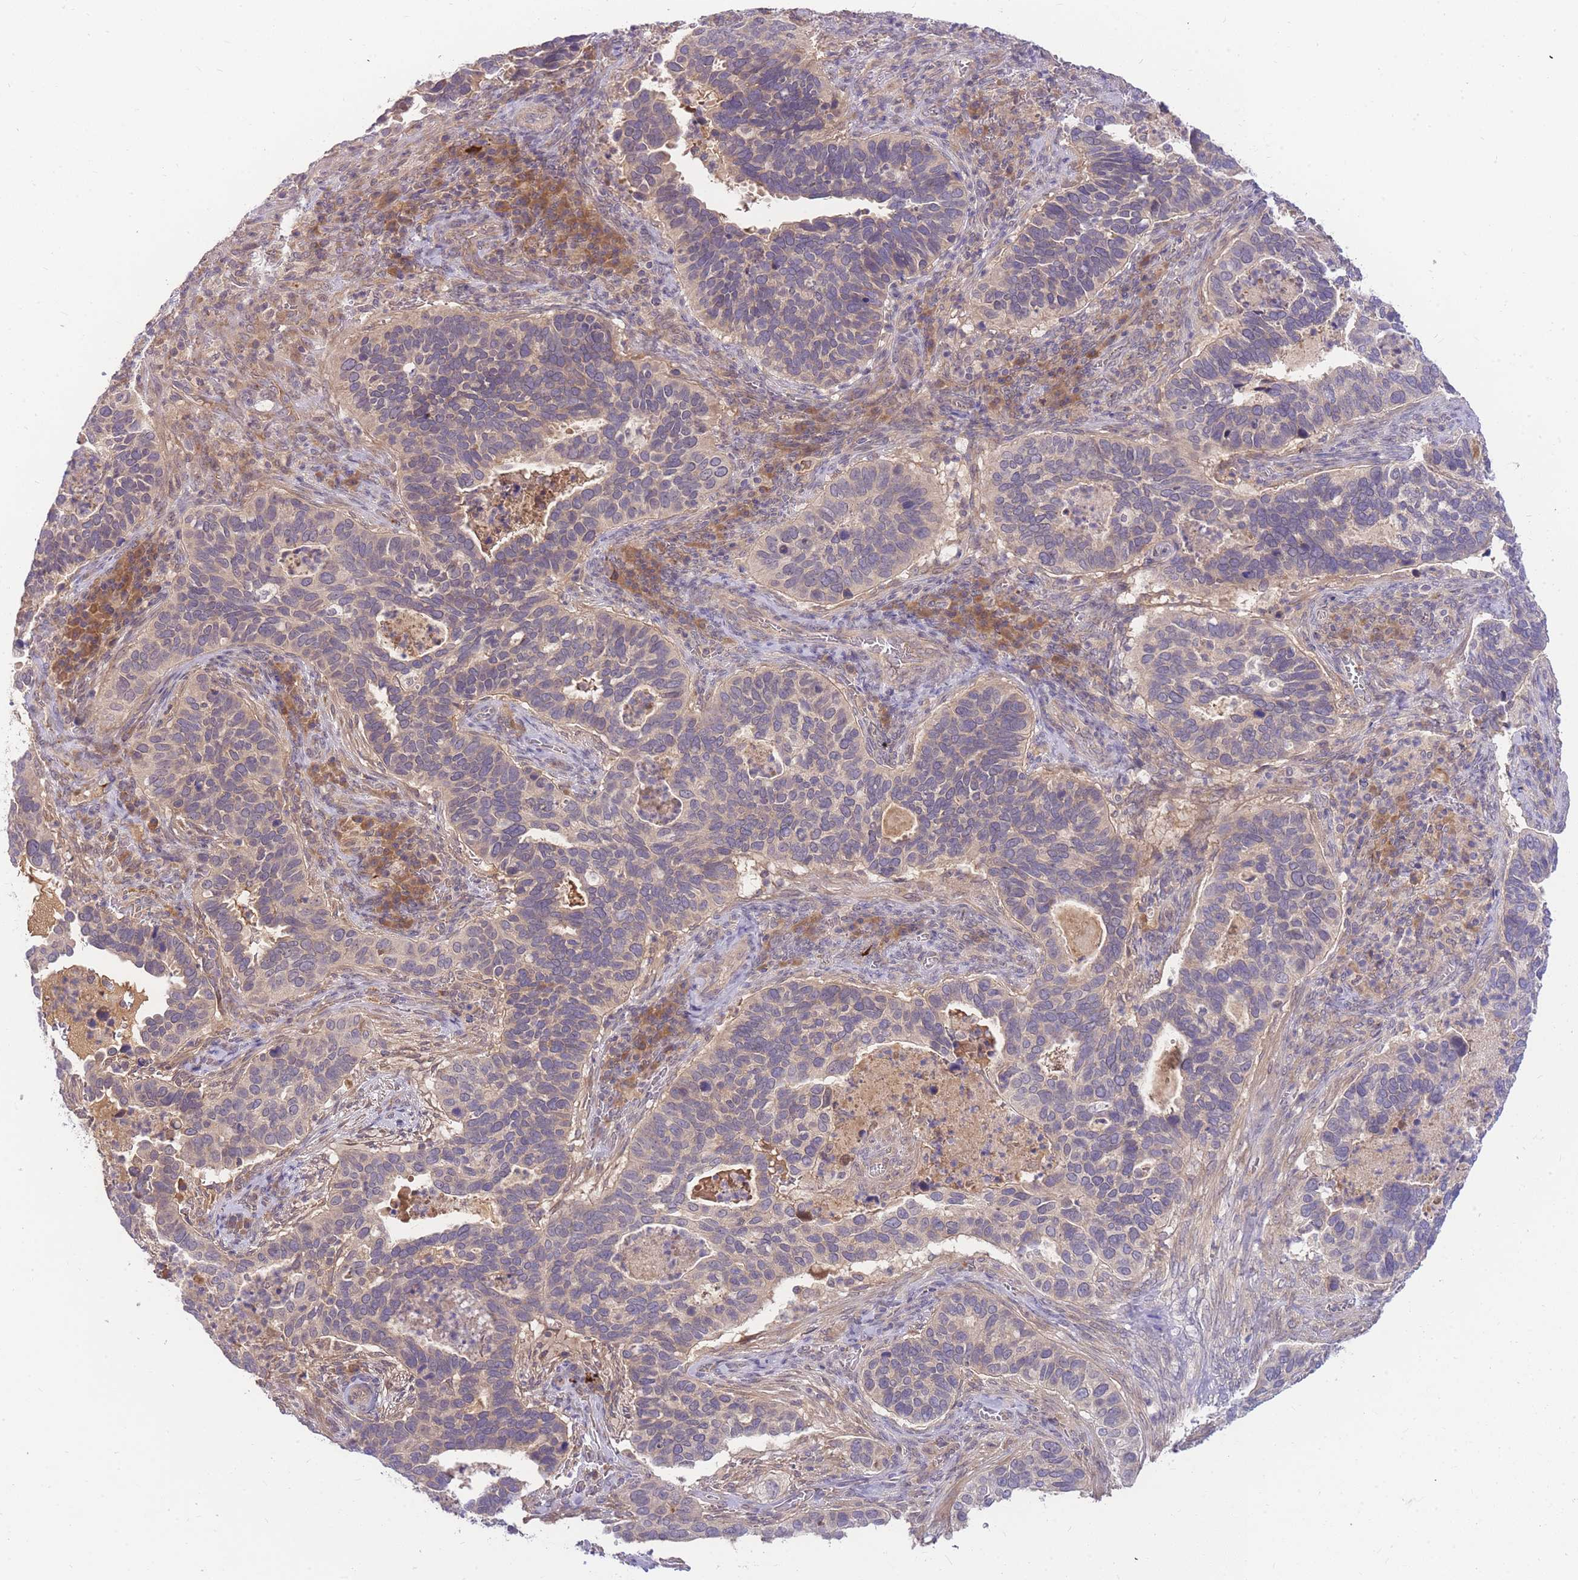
{"staining": {"intensity": "weak", "quantity": "25%-75%", "location": "cytoplasmic/membranous"}, "tissue": "cervical cancer", "cell_type": "Tumor cells", "image_type": "cancer", "snomed": [{"axis": "morphology", "description": "Squamous cell carcinoma, NOS"}, {"axis": "topography", "description": "Cervix"}], "caption": "A photomicrograph of human cervical cancer (squamous cell carcinoma) stained for a protein shows weak cytoplasmic/membranous brown staining in tumor cells.", "gene": "ZNF577", "patient": {"sex": "female", "age": 38}}